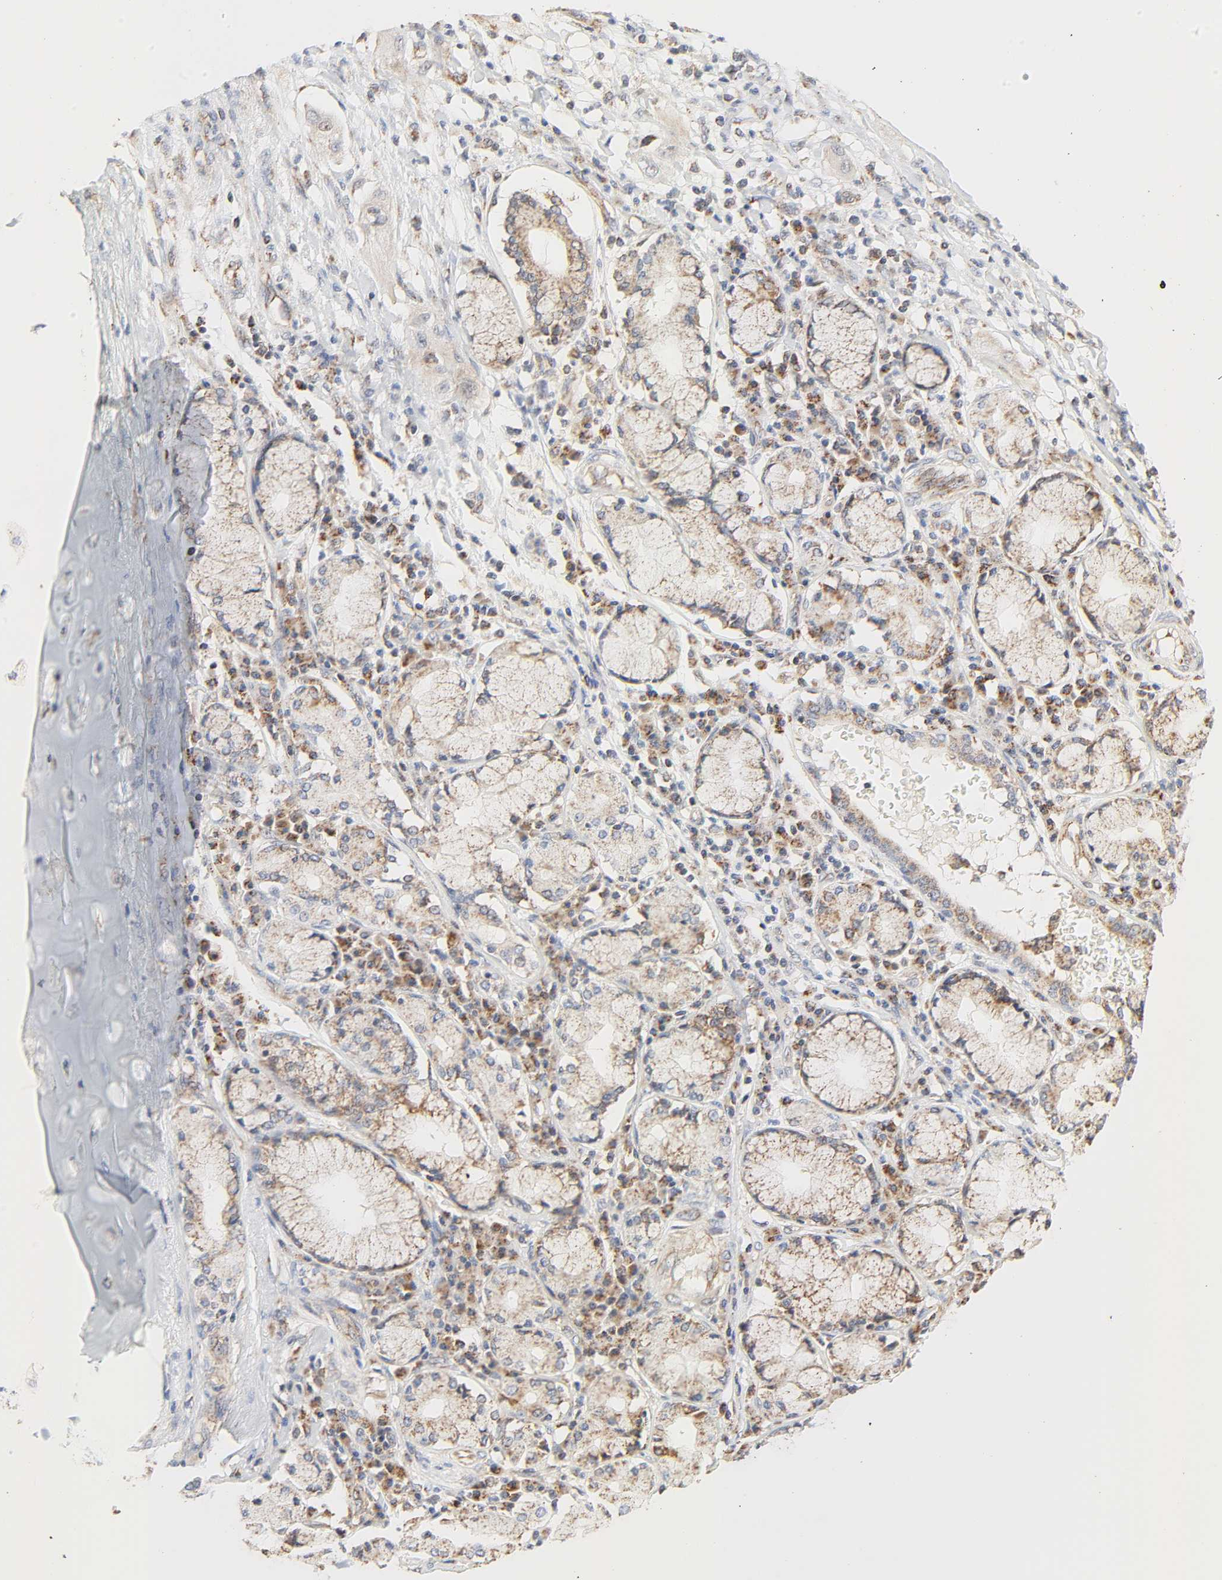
{"staining": {"intensity": "weak", "quantity": ">75%", "location": "cytoplasmic/membranous"}, "tissue": "lung cancer", "cell_type": "Tumor cells", "image_type": "cancer", "snomed": [{"axis": "morphology", "description": "Squamous cell carcinoma, NOS"}, {"axis": "topography", "description": "Lung"}], "caption": "Lung squamous cell carcinoma stained for a protein (brown) displays weak cytoplasmic/membranous positive staining in approximately >75% of tumor cells.", "gene": "ZMAT5", "patient": {"sex": "female", "age": 47}}